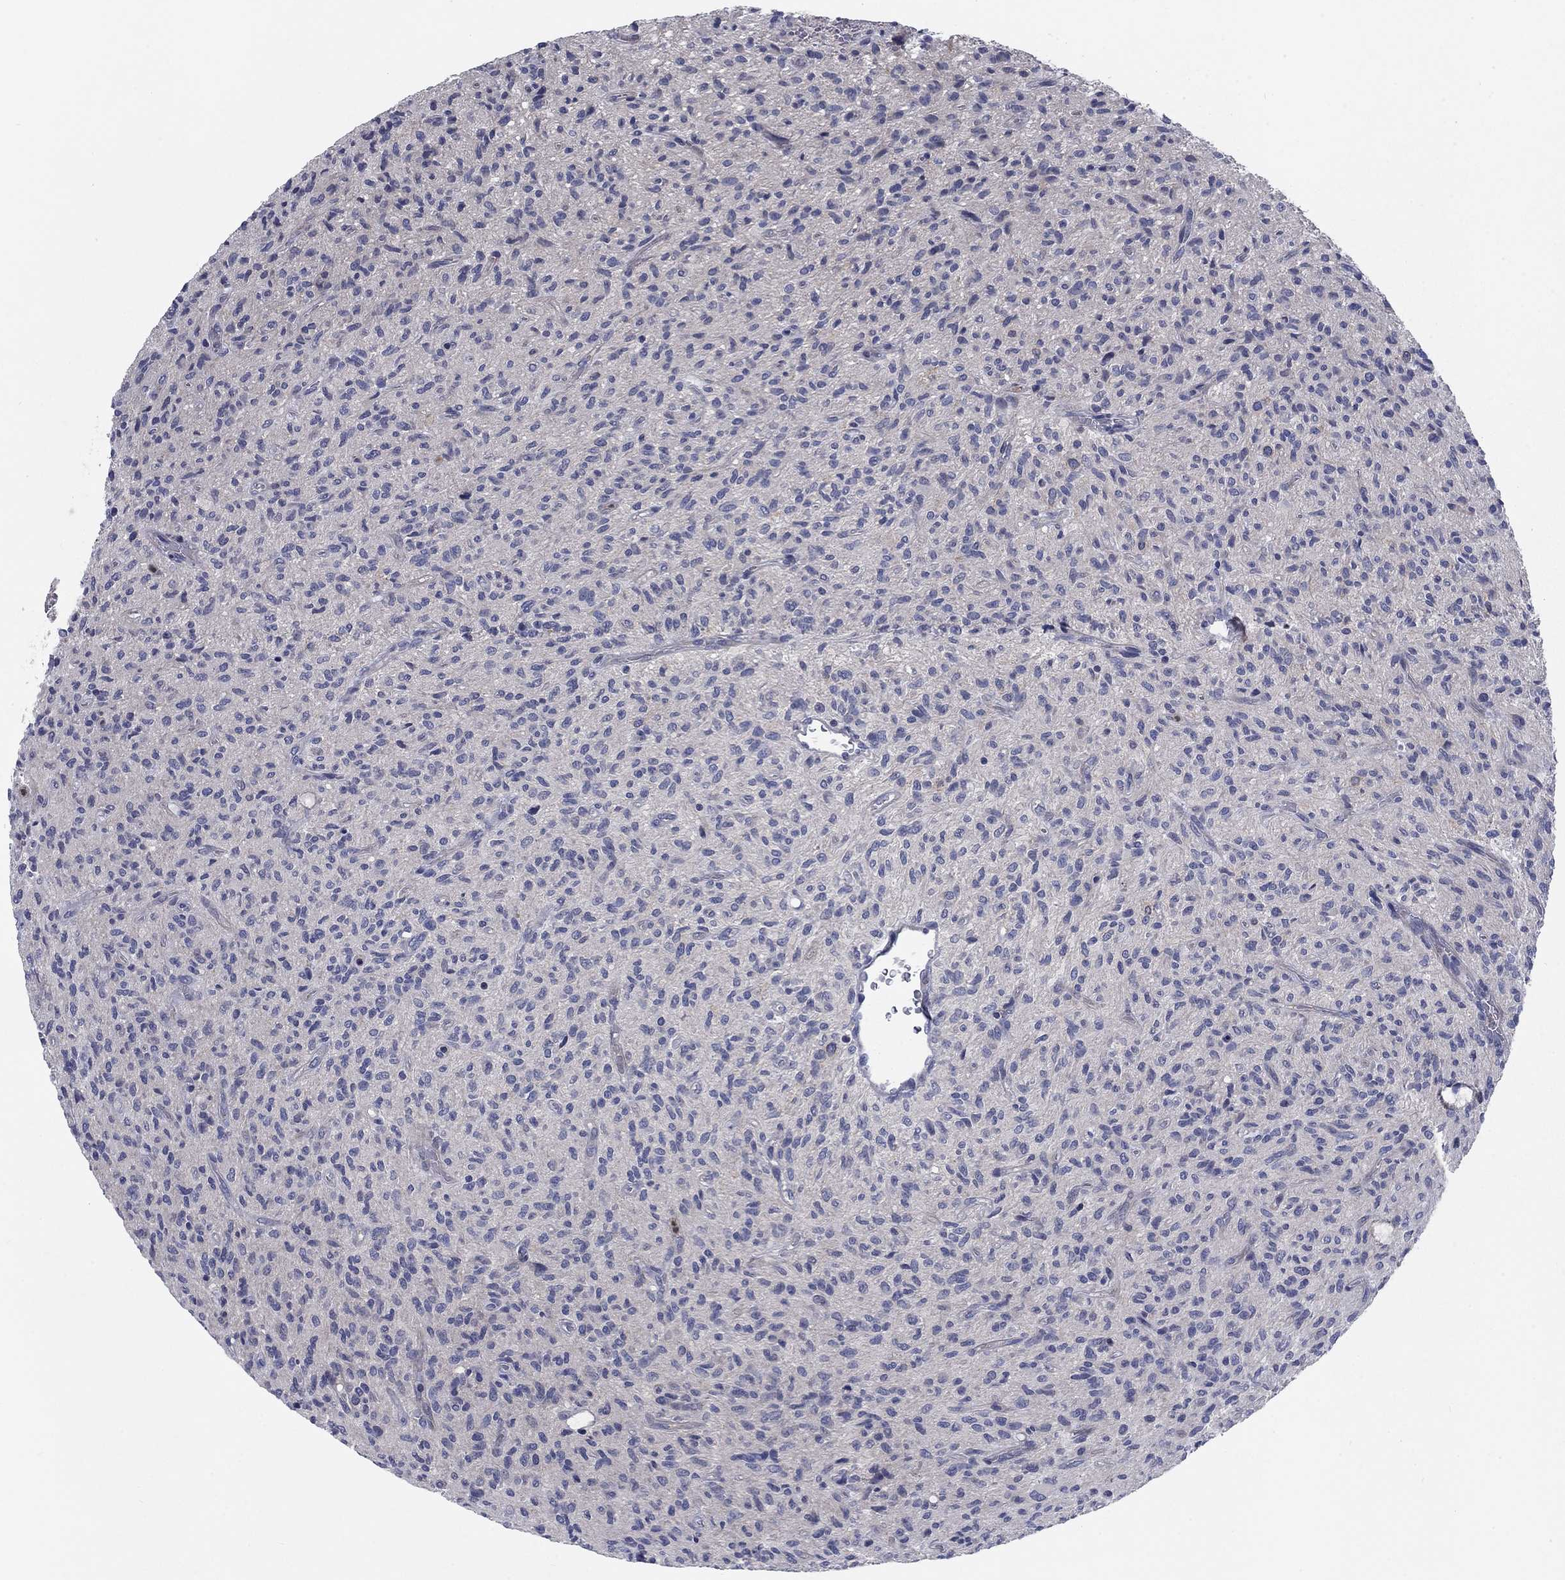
{"staining": {"intensity": "negative", "quantity": "none", "location": "none"}, "tissue": "glioma", "cell_type": "Tumor cells", "image_type": "cancer", "snomed": [{"axis": "morphology", "description": "Glioma, malignant, High grade"}, {"axis": "topography", "description": "Brain"}], "caption": "Immunohistochemistry histopathology image of neoplastic tissue: human malignant glioma (high-grade) stained with DAB demonstrates no significant protein expression in tumor cells. The staining was performed using DAB (3,3'-diaminobenzidine) to visualize the protein expression in brown, while the nuclei were stained in blue with hematoxylin (Magnification: 20x).", "gene": "KIF15", "patient": {"sex": "male", "age": 64}}